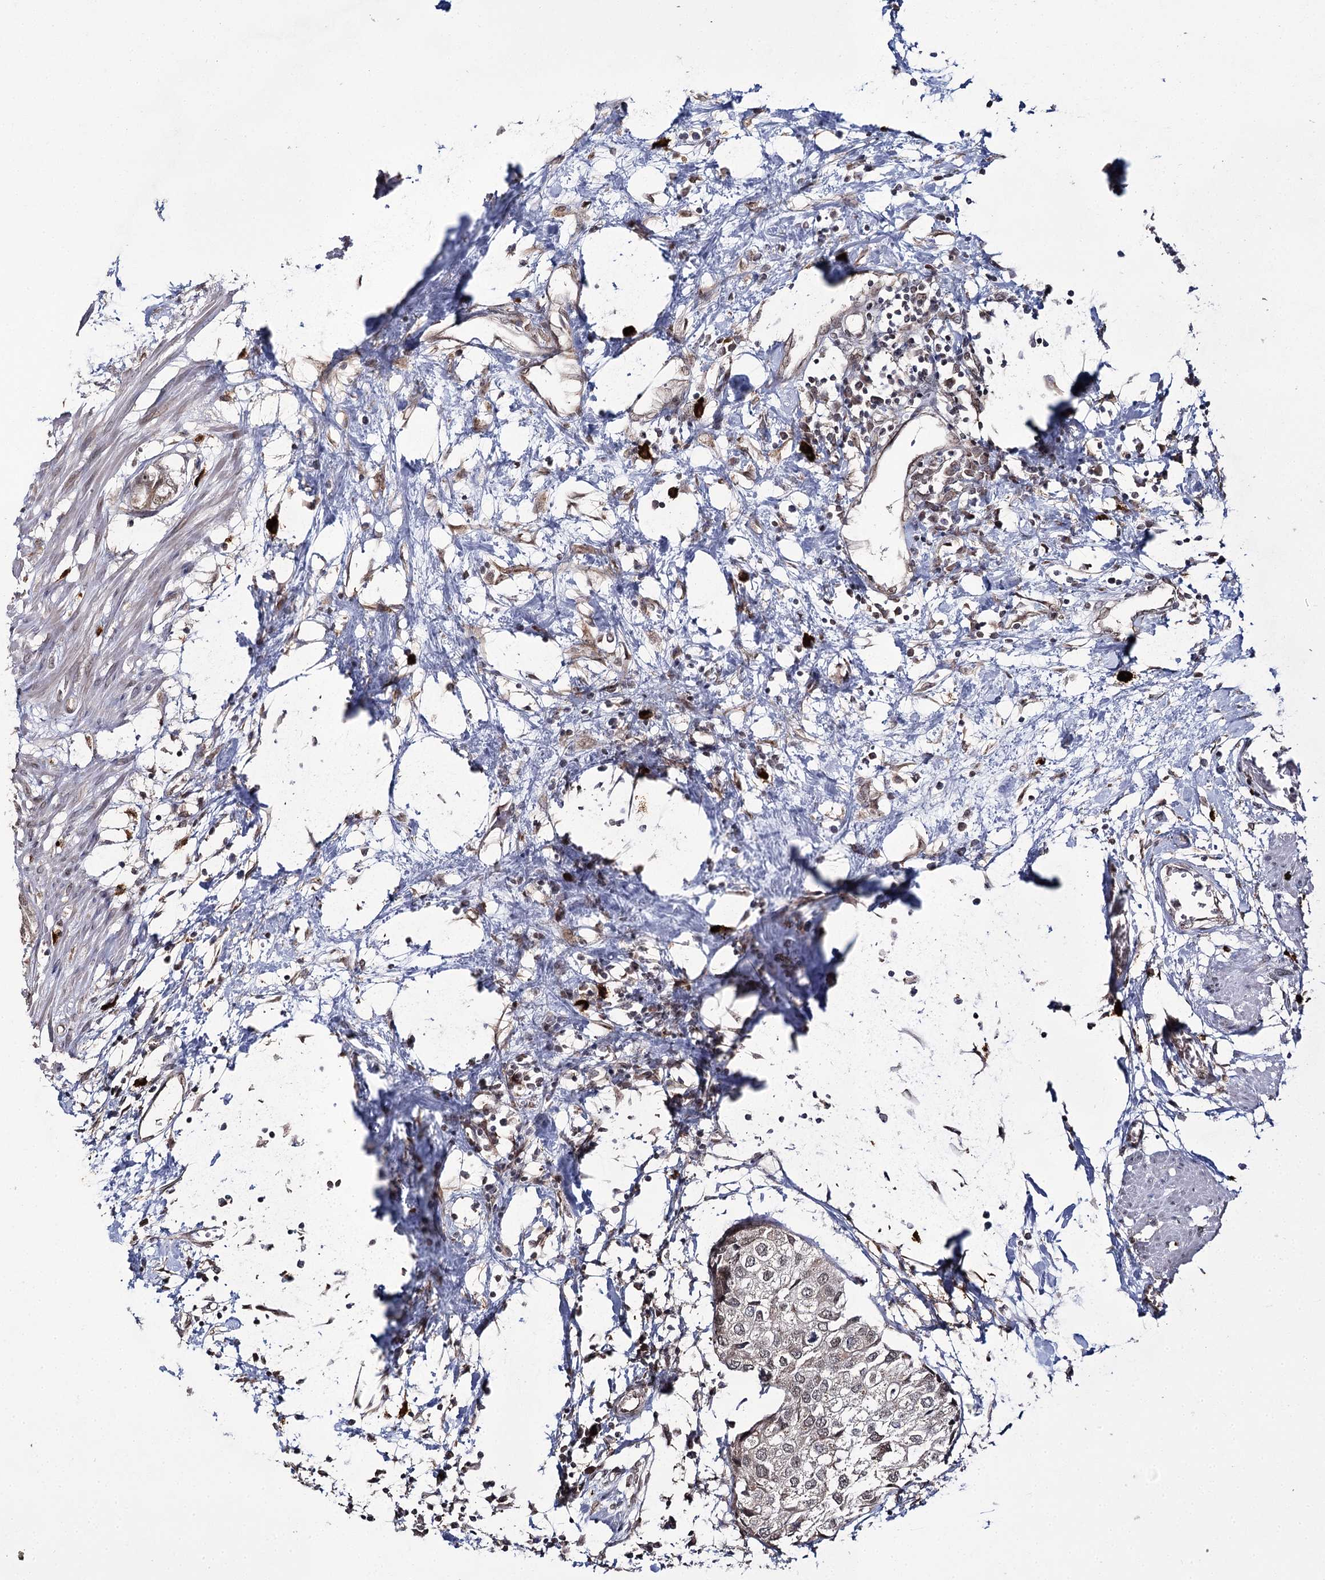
{"staining": {"intensity": "weak", "quantity": "25%-75%", "location": "nuclear"}, "tissue": "urothelial cancer", "cell_type": "Tumor cells", "image_type": "cancer", "snomed": [{"axis": "morphology", "description": "Urothelial carcinoma, High grade"}, {"axis": "topography", "description": "Urinary bladder"}], "caption": "This histopathology image exhibits immunohistochemistry (IHC) staining of urothelial cancer, with low weak nuclear positivity in approximately 25%-75% of tumor cells.", "gene": "TRNT1", "patient": {"sex": "male", "age": 64}}